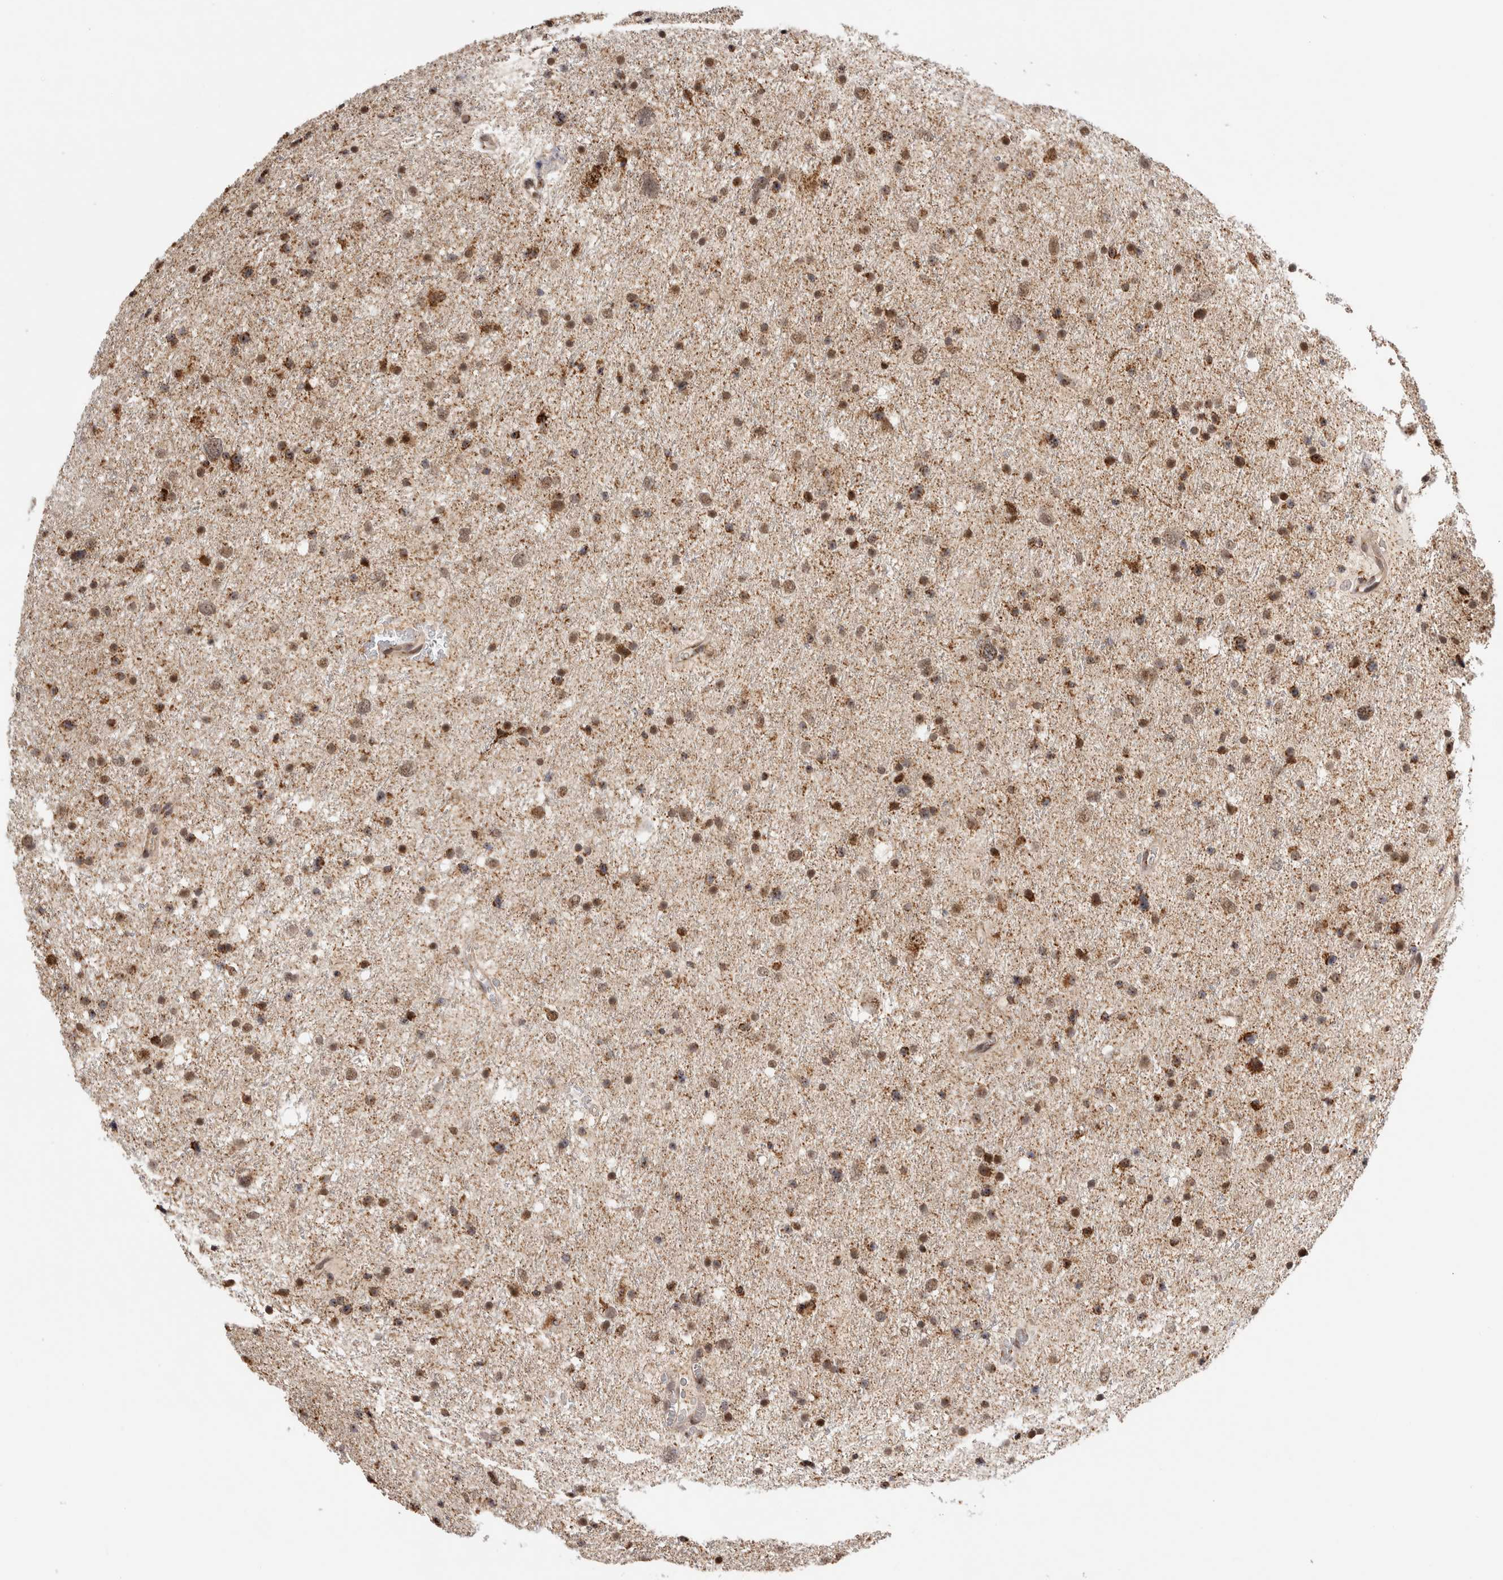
{"staining": {"intensity": "moderate", "quantity": ">75%", "location": "nuclear"}, "tissue": "glioma", "cell_type": "Tumor cells", "image_type": "cancer", "snomed": [{"axis": "morphology", "description": "Glioma, malignant, Low grade"}, {"axis": "topography", "description": "Brain"}], "caption": "Malignant glioma (low-grade) stained for a protein displays moderate nuclear positivity in tumor cells.", "gene": "TMEM65", "patient": {"sex": "female", "age": 37}}